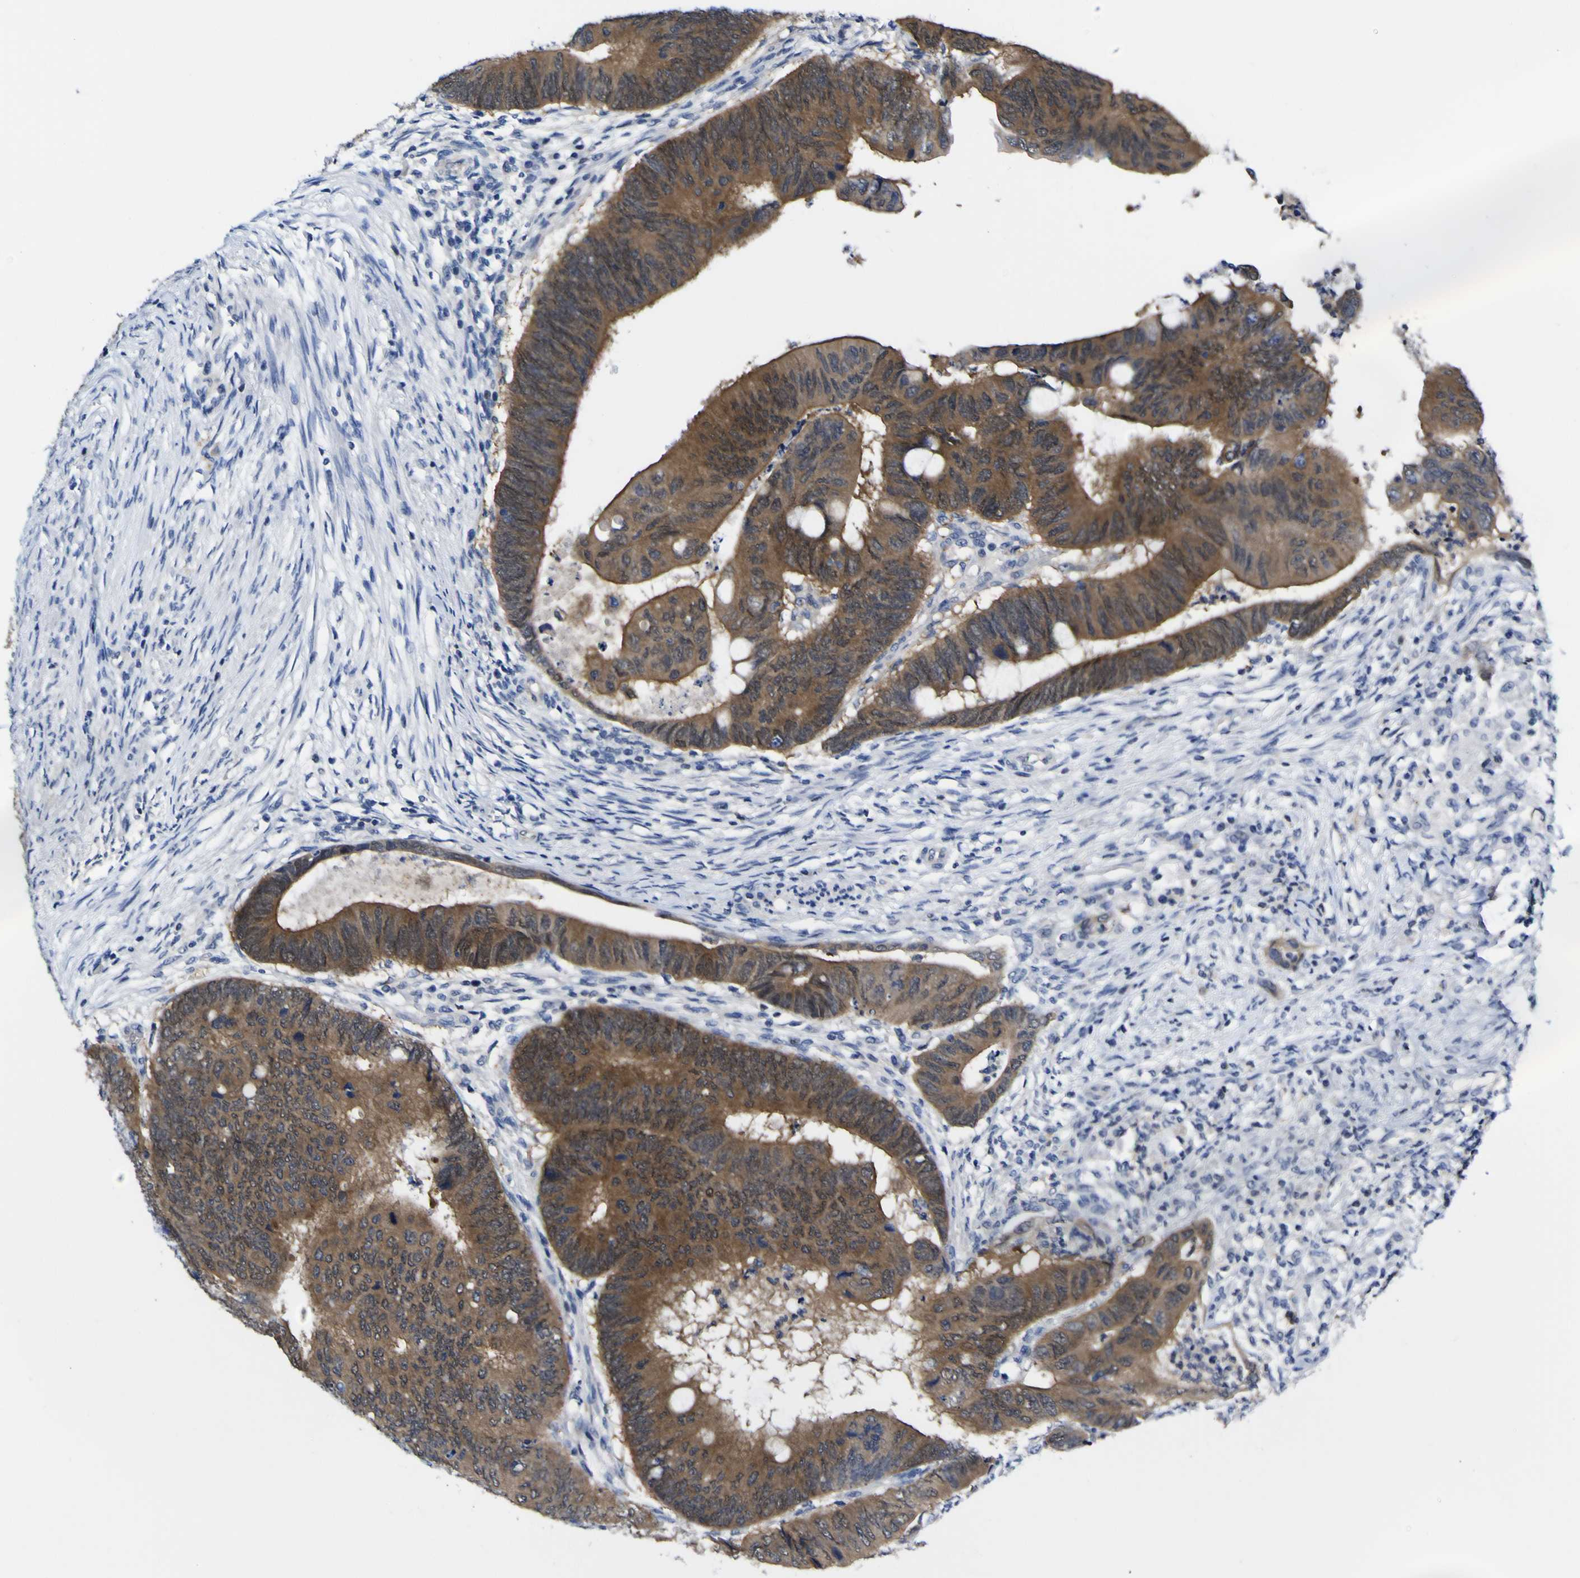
{"staining": {"intensity": "moderate", "quantity": ">75%", "location": "cytoplasmic/membranous"}, "tissue": "colorectal cancer", "cell_type": "Tumor cells", "image_type": "cancer", "snomed": [{"axis": "morphology", "description": "Normal tissue, NOS"}, {"axis": "morphology", "description": "Adenocarcinoma, NOS"}, {"axis": "topography", "description": "Rectum"}, {"axis": "topography", "description": "Peripheral nerve tissue"}], "caption": "An immunohistochemistry (IHC) histopathology image of neoplastic tissue is shown. Protein staining in brown labels moderate cytoplasmic/membranous positivity in colorectal cancer within tumor cells.", "gene": "CASP6", "patient": {"sex": "male", "age": 92}}